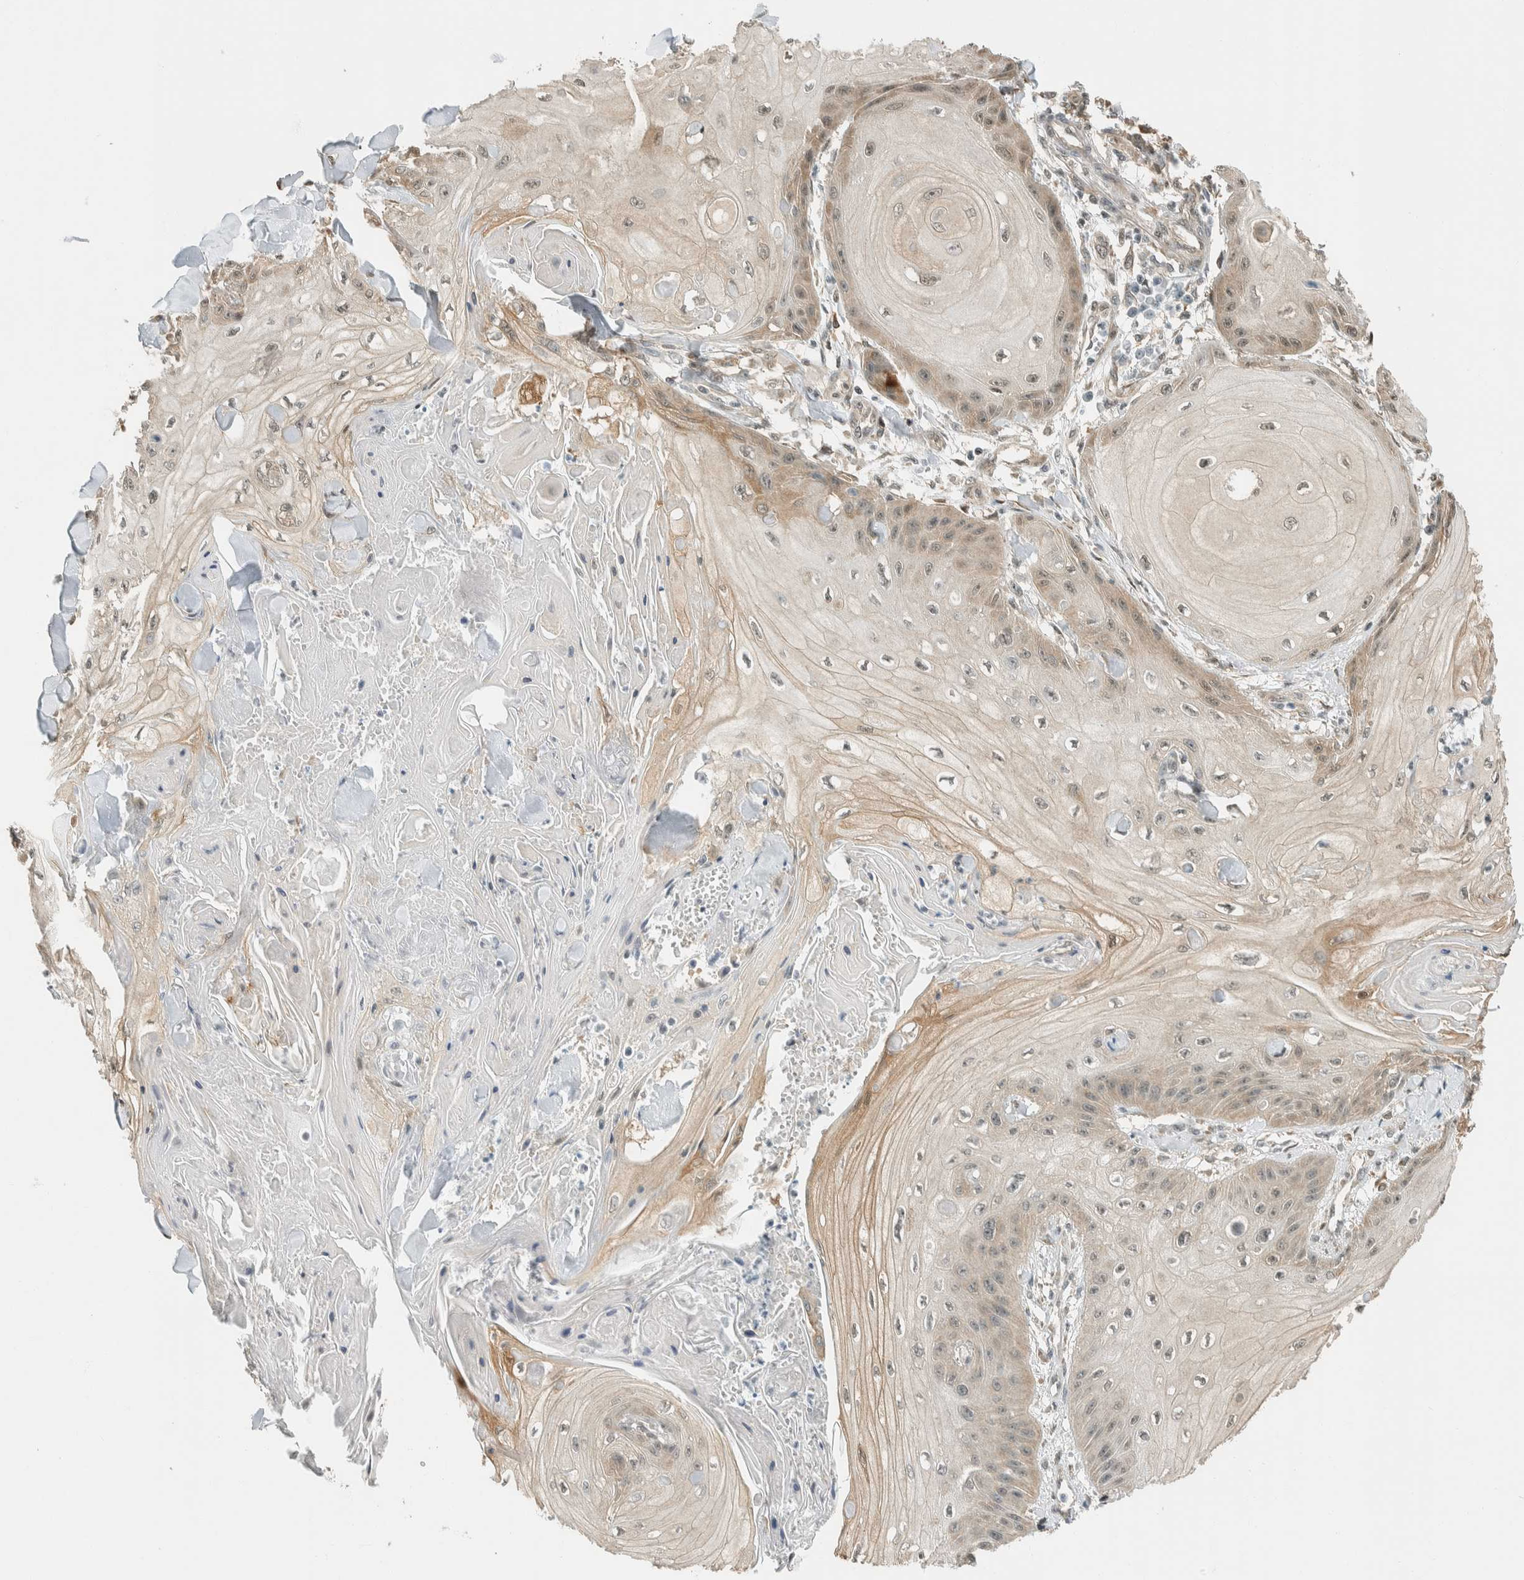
{"staining": {"intensity": "weak", "quantity": "25%-75%", "location": "cytoplasmic/membranous"}, "tissue": "skin cancer", "cell_type": "Tumor cells", "image_type": "cancer", "snomed": [{"axis": "morphology", "description": "Squamous cell carcinoma, NOS"}, {"axis": "topography", "description": "Skin"}], "caption": "Skin cancer (squamous cell carcinoma) tissue exhibits weak cytoplasmic/membranous expression in about 25%-75% of tumor cells", "gene": "NIBAN2", "patient": {"sex": "male", "age": 74}}